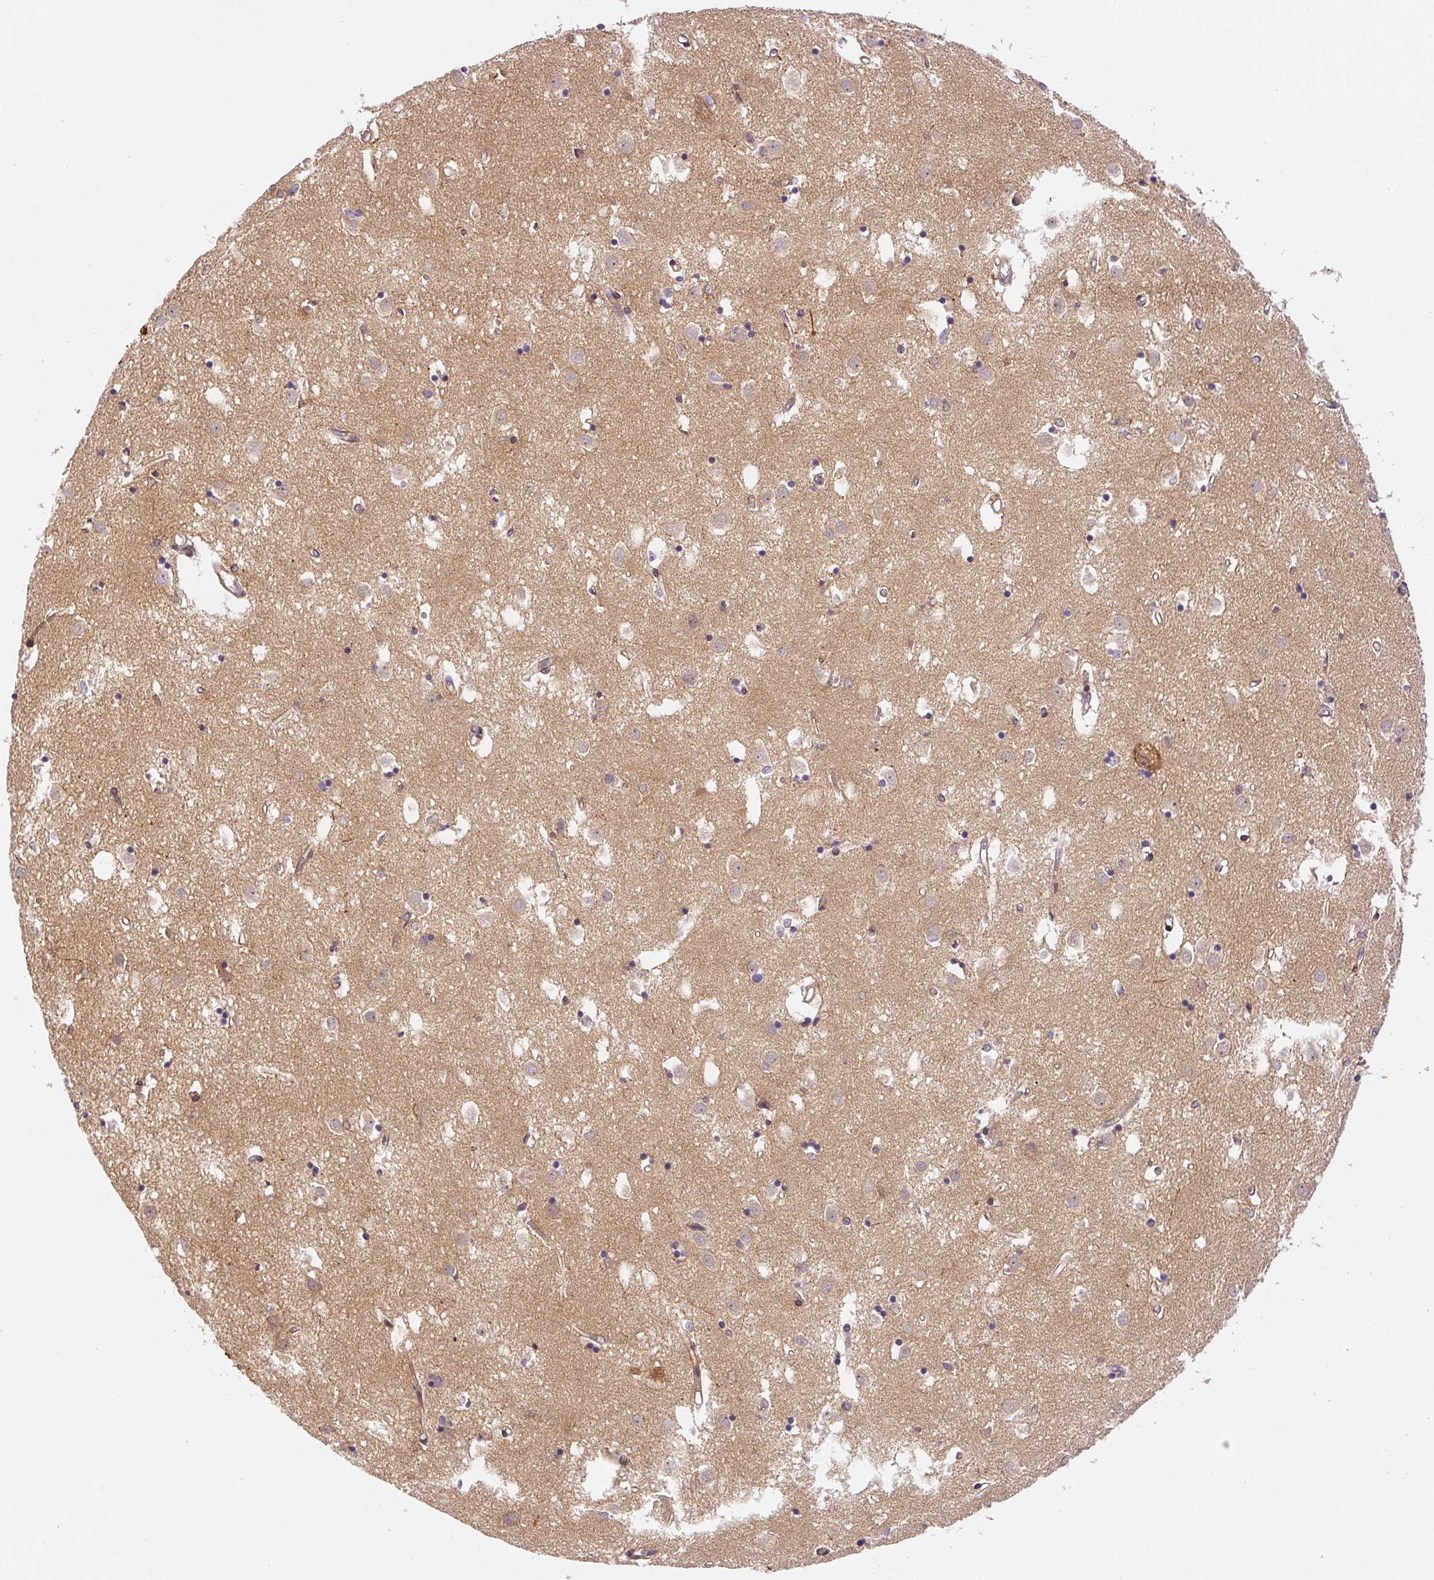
{"staining": {"intensity": "weak", "quantity": "<25%", "location": "cytoplasmic/membranous,nuclear"}, "tissue": "caudate", "cell_type": "Glial cells", "image_type": "normal", "snomed": [{"axis": "morphology", "description": "Normal tissue, NOS"}, {"axis": "topography", "description": "Lateral ventricle wall"}], "caption": "Immunohistochemistry of unremarkable caudate demonstrates no expression in glial cells. (DAB (3,3'-diaminobenzidine) immunohistochemistry, high magnification).", "gene": "CCDC28A", "patient": {"sex": "male", "age": 70}}